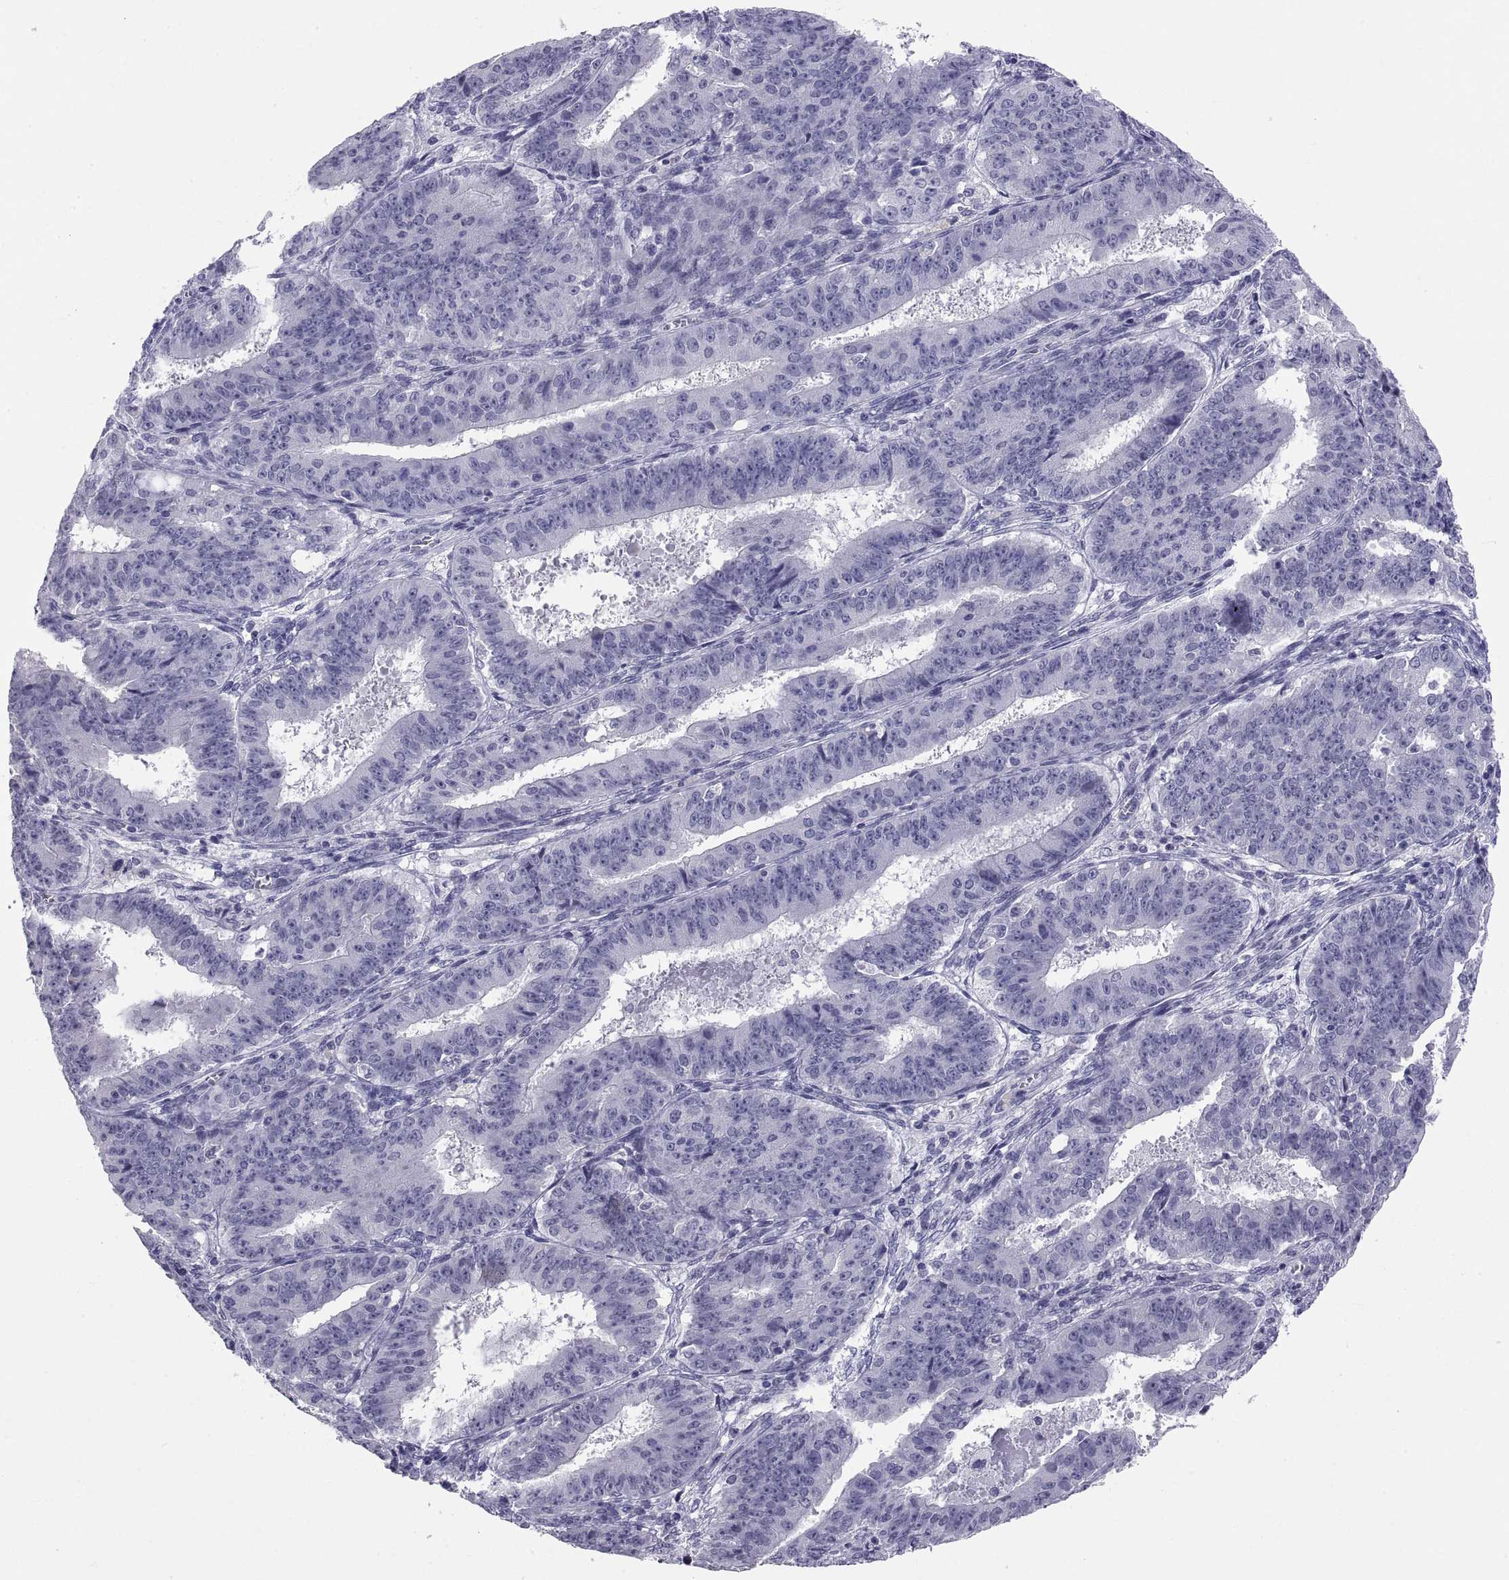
{"staining": {"intensity": "negative", "quantity": "none", "location": "none"}, "tissue": "ovarian cancer", "cell_type": "Tumor cells", "image_type": "cancer", "snomed": [{"axis": "morphology", "description": "Carcinoma, endometroid"}, {"axis": "topography", "description": "Ovary"}], "caption": "High magnification brightfield microscopy of endometroid carcinoma (ovarian) stained with DAB (3,3'-diaminobenzidine) (brown) and counterstained with hematoxylin (blue): tumor cells show no significant expression.", "gene": "TEX13A", "patient": {"sex": "female", "age": 42}}